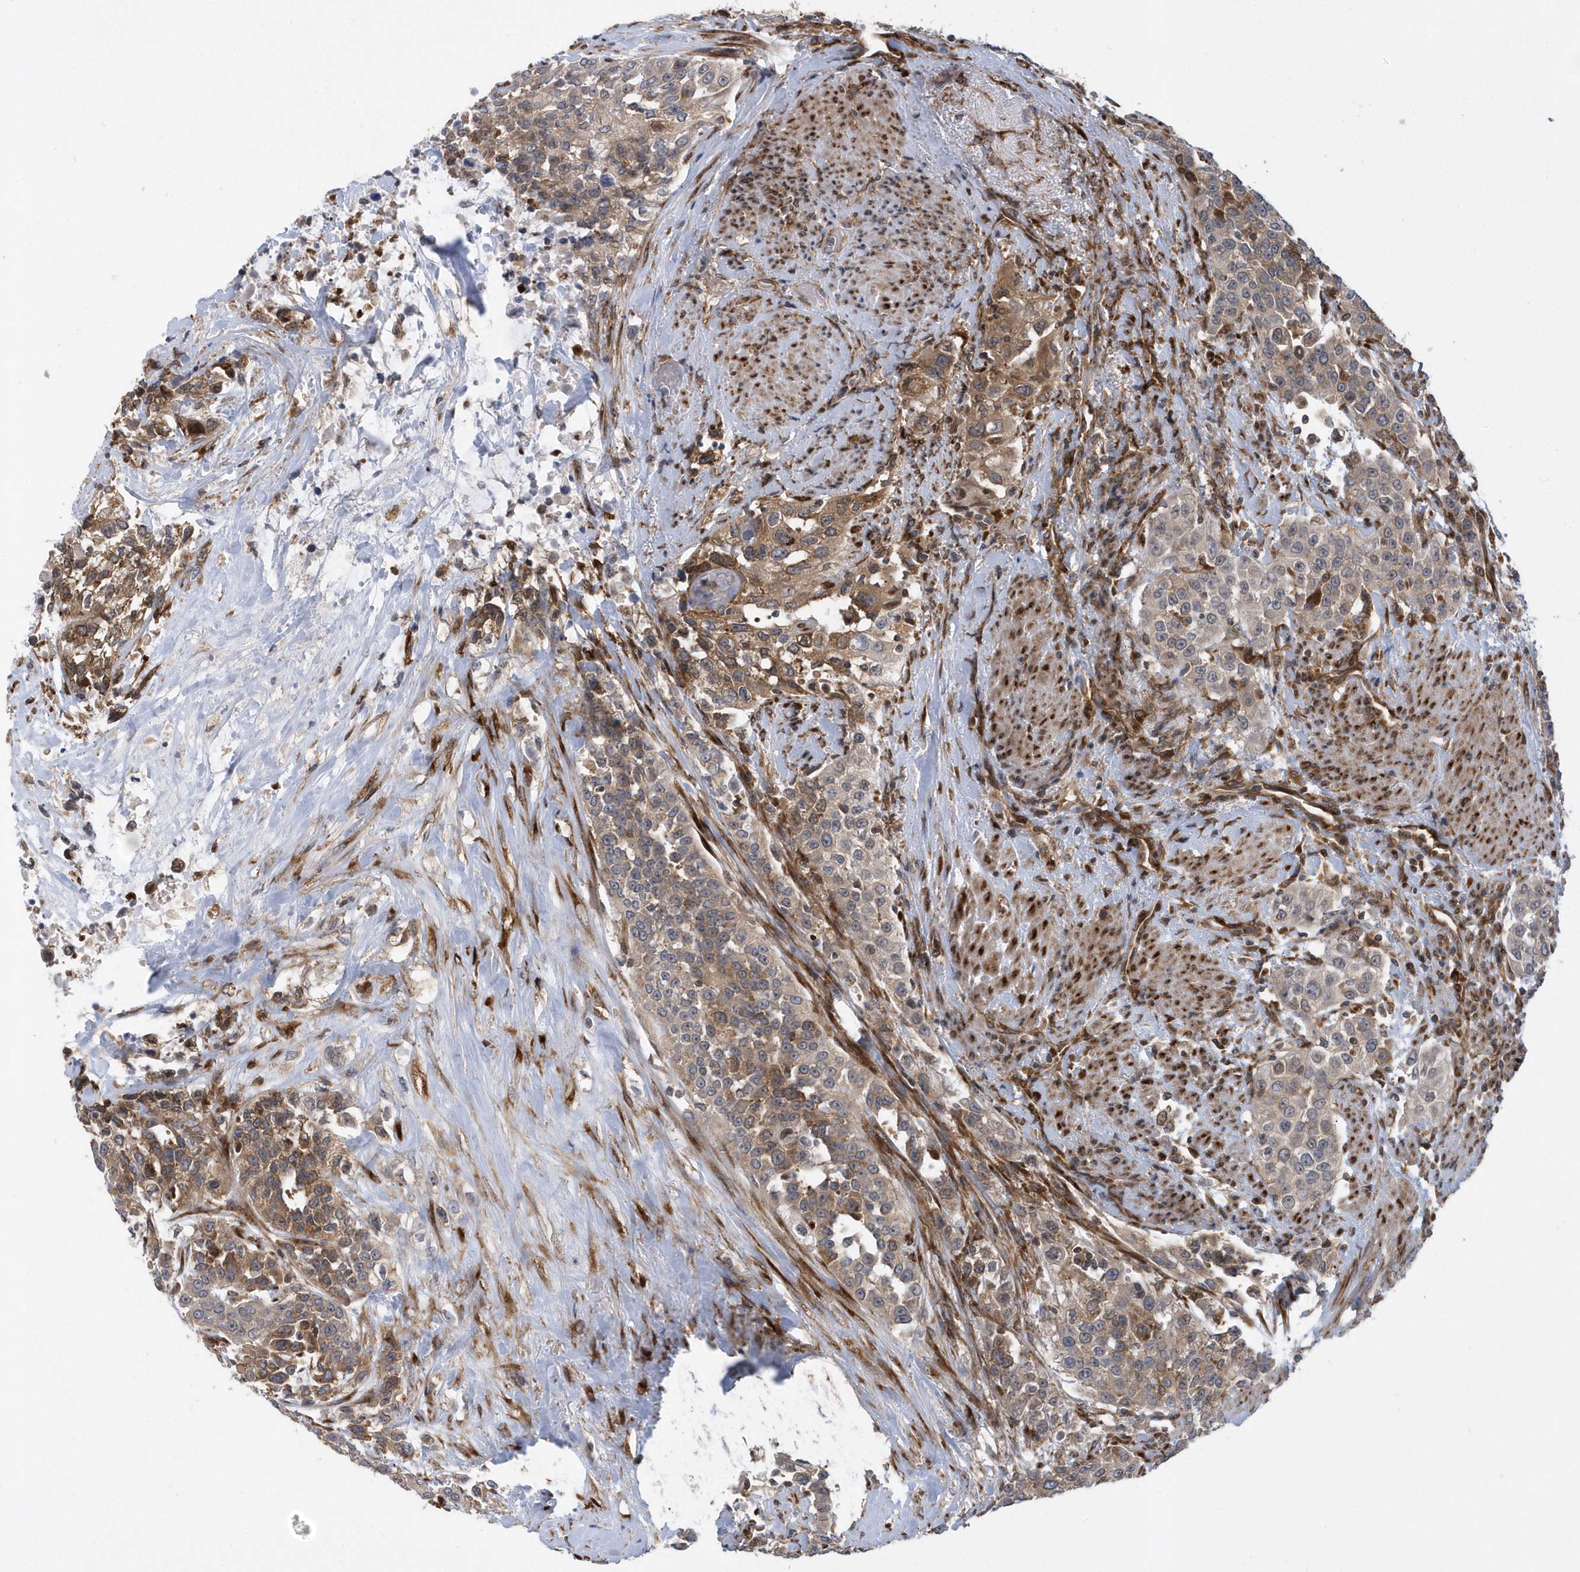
{"staining": {"intensity": "moderate", "quantity": "<25%", "location": "cytoplasmic/membranous"}, "tissue": "urothelial cancer", "cell_type": "Tumor cells", "image_type": "cancer", "snomed": [{"axis": "morphology", "description": "Urothelial carcinoma, High grade"}, {"axis": "topography", "description": "Urinary bladder"}], "caption": "Immunohistochemical staining of high-grade urothelial carcinoma shows moderate cytoplasmic/membranous protein expression in about <25% of tumor cells.", "gene": "PHF1", "patient": {"sex": "female", "age": 80}}